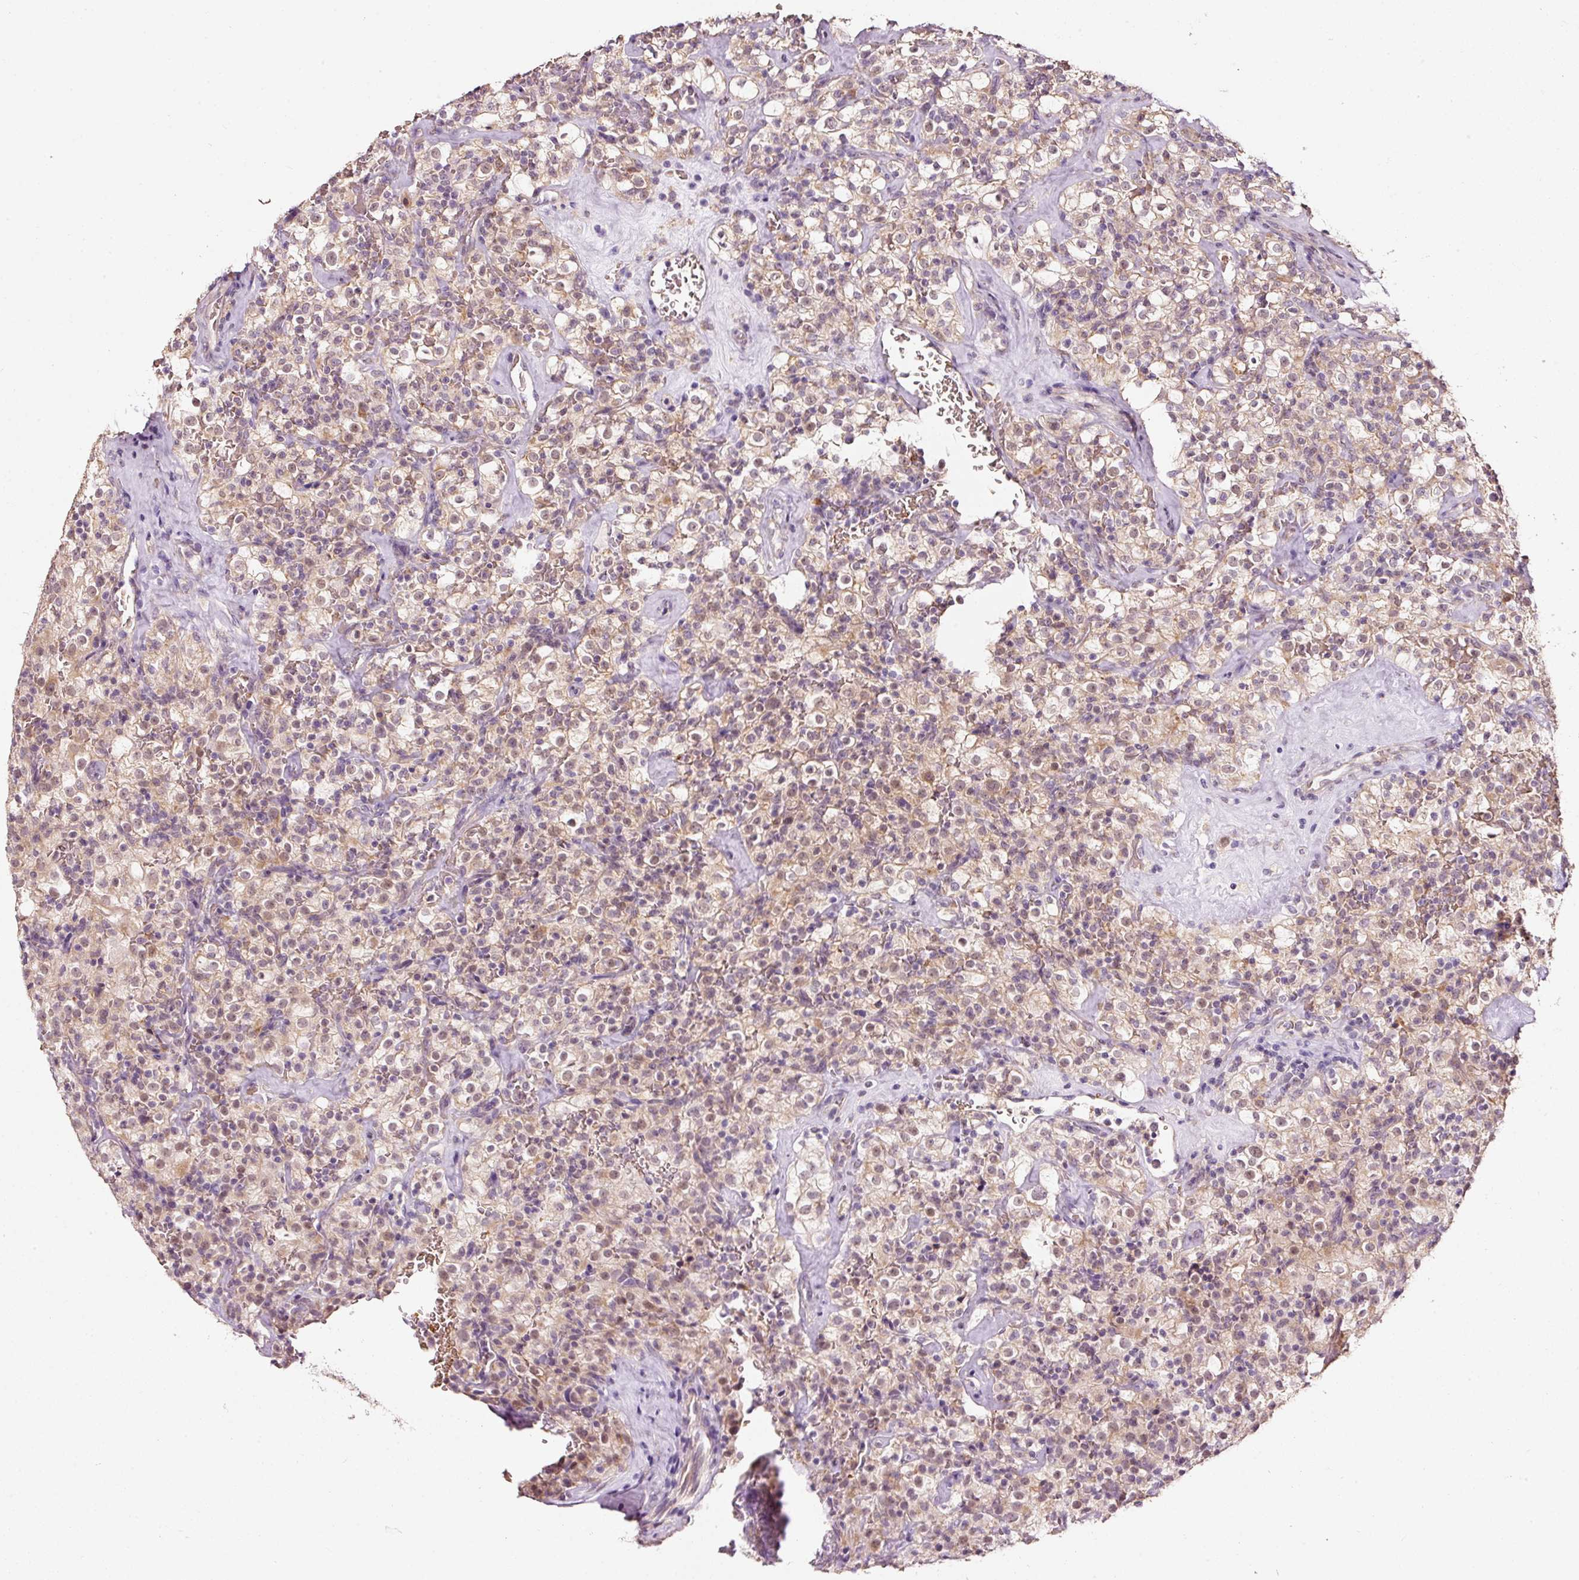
{"staining": {"intensity": "weak", "quantity": ">75%", "location": "cytoplasmic/membranous,nuclear"}, "tissue": "renal cancer", "cell_type": "Tumor cells", "image_type": "cancer", "snomed": [{"axis": "morphology", "description": "Adenocarcinoma, NOS"}, {"axis": "topography", "description": "Kidney"}], "caption": "Immunohistochemistry of renal cancer (adenocarcinoma) exhibits low levels of weak cytoplasmic/membranous and nuclear staining in about >75% of tumor cells.", "gene": "ZNF460", "patient": {"sex": "female", "age": 74}}